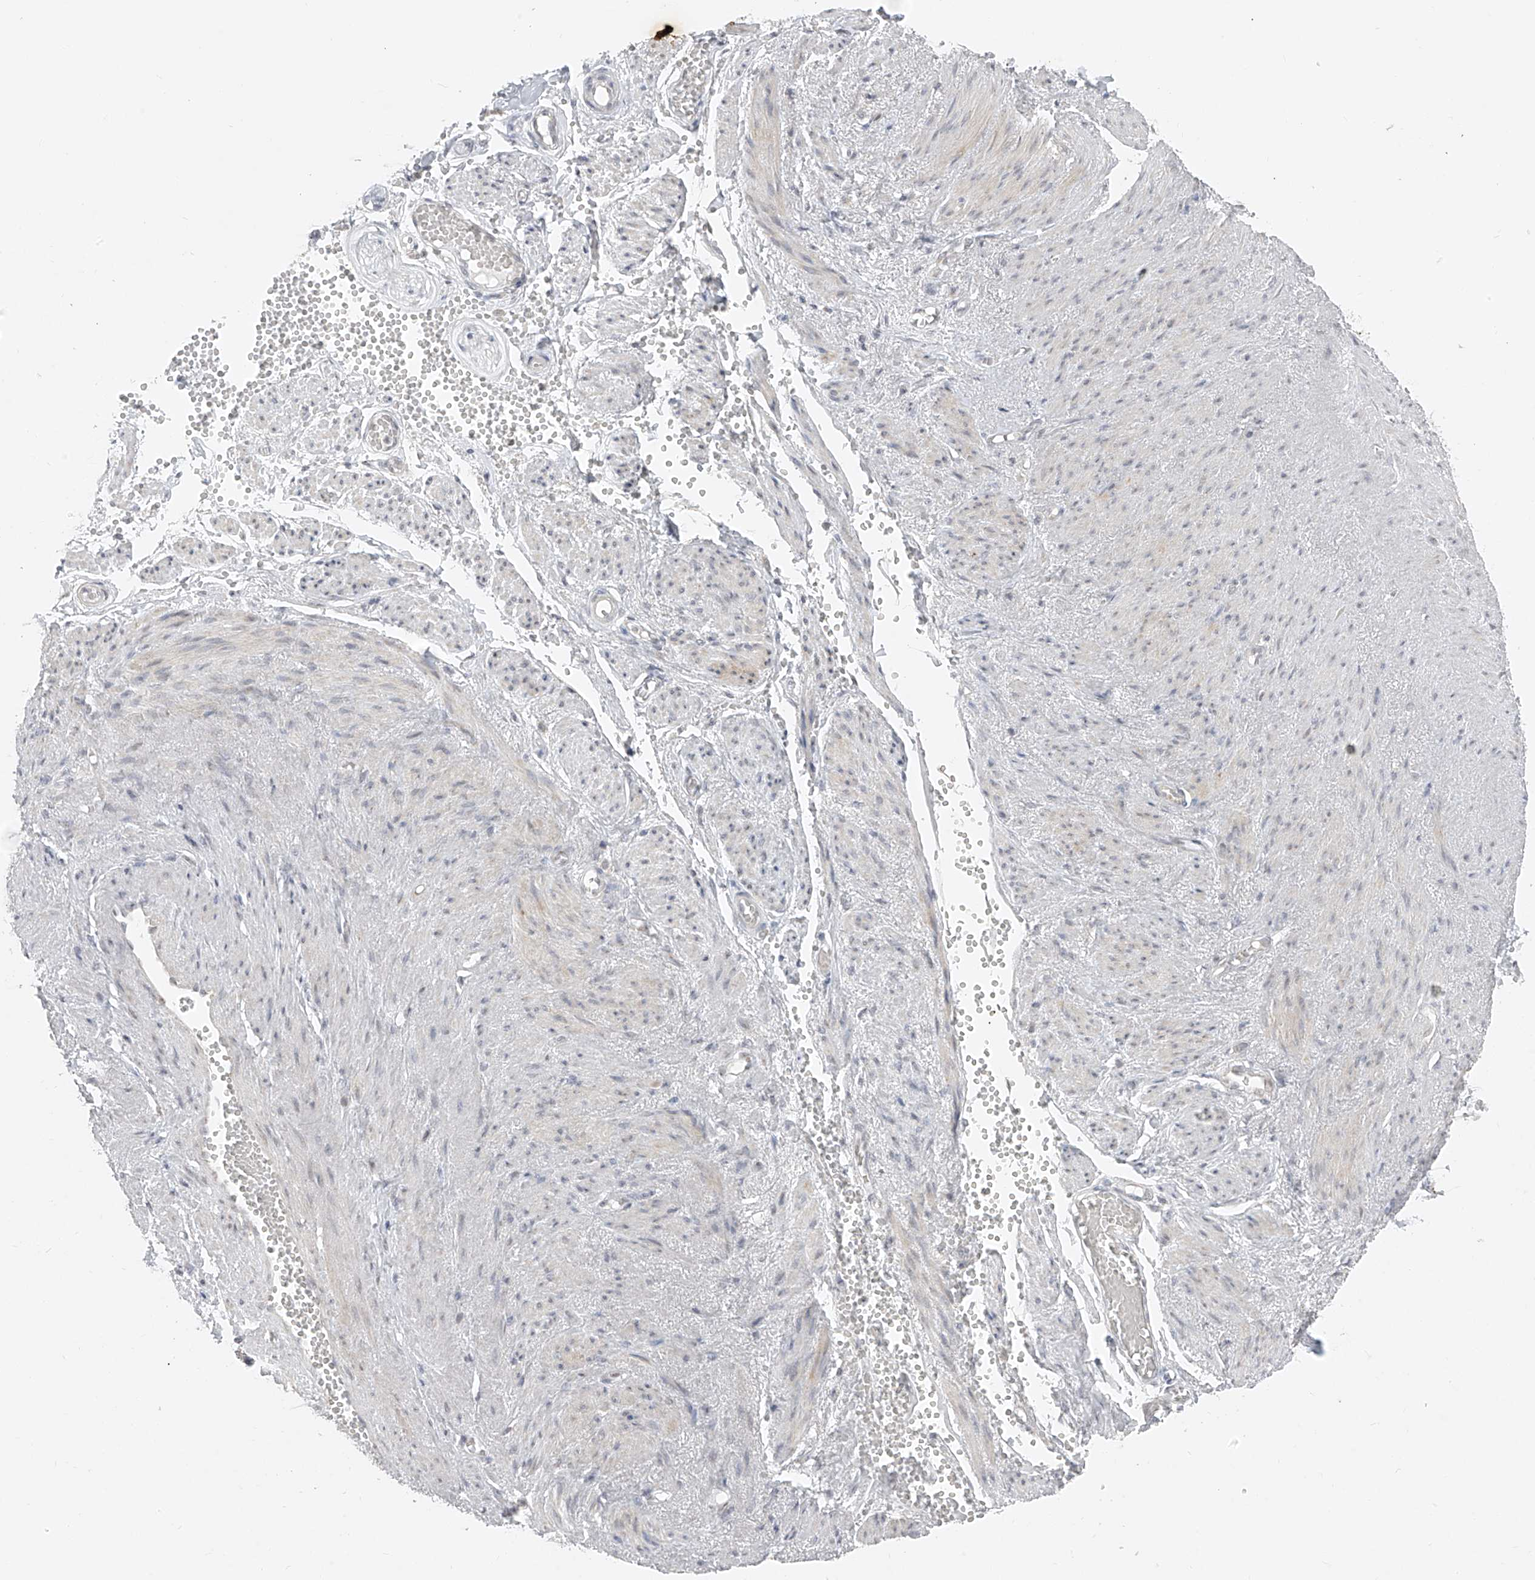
{"staining": {"intensity": "negative", "quantity": "none", "location": "none"}, "tissue": "adipose tissue", "cell_type": "Adipocytes", "image_type": "normal", "snomed": [{"axis": "morphology", "description": "Normal tissue, NOS"}, {"axis": "topography", "description": "Smooth muscle"}, {"axis": "topography", "description": "Peripheral nerve tissue"}], "caption": "The image exhibits no staining of adipocytes in unremarkable adipose tissue.", "gene": "DYRK1B", "patient": {"sex": "female", "age": 39}}